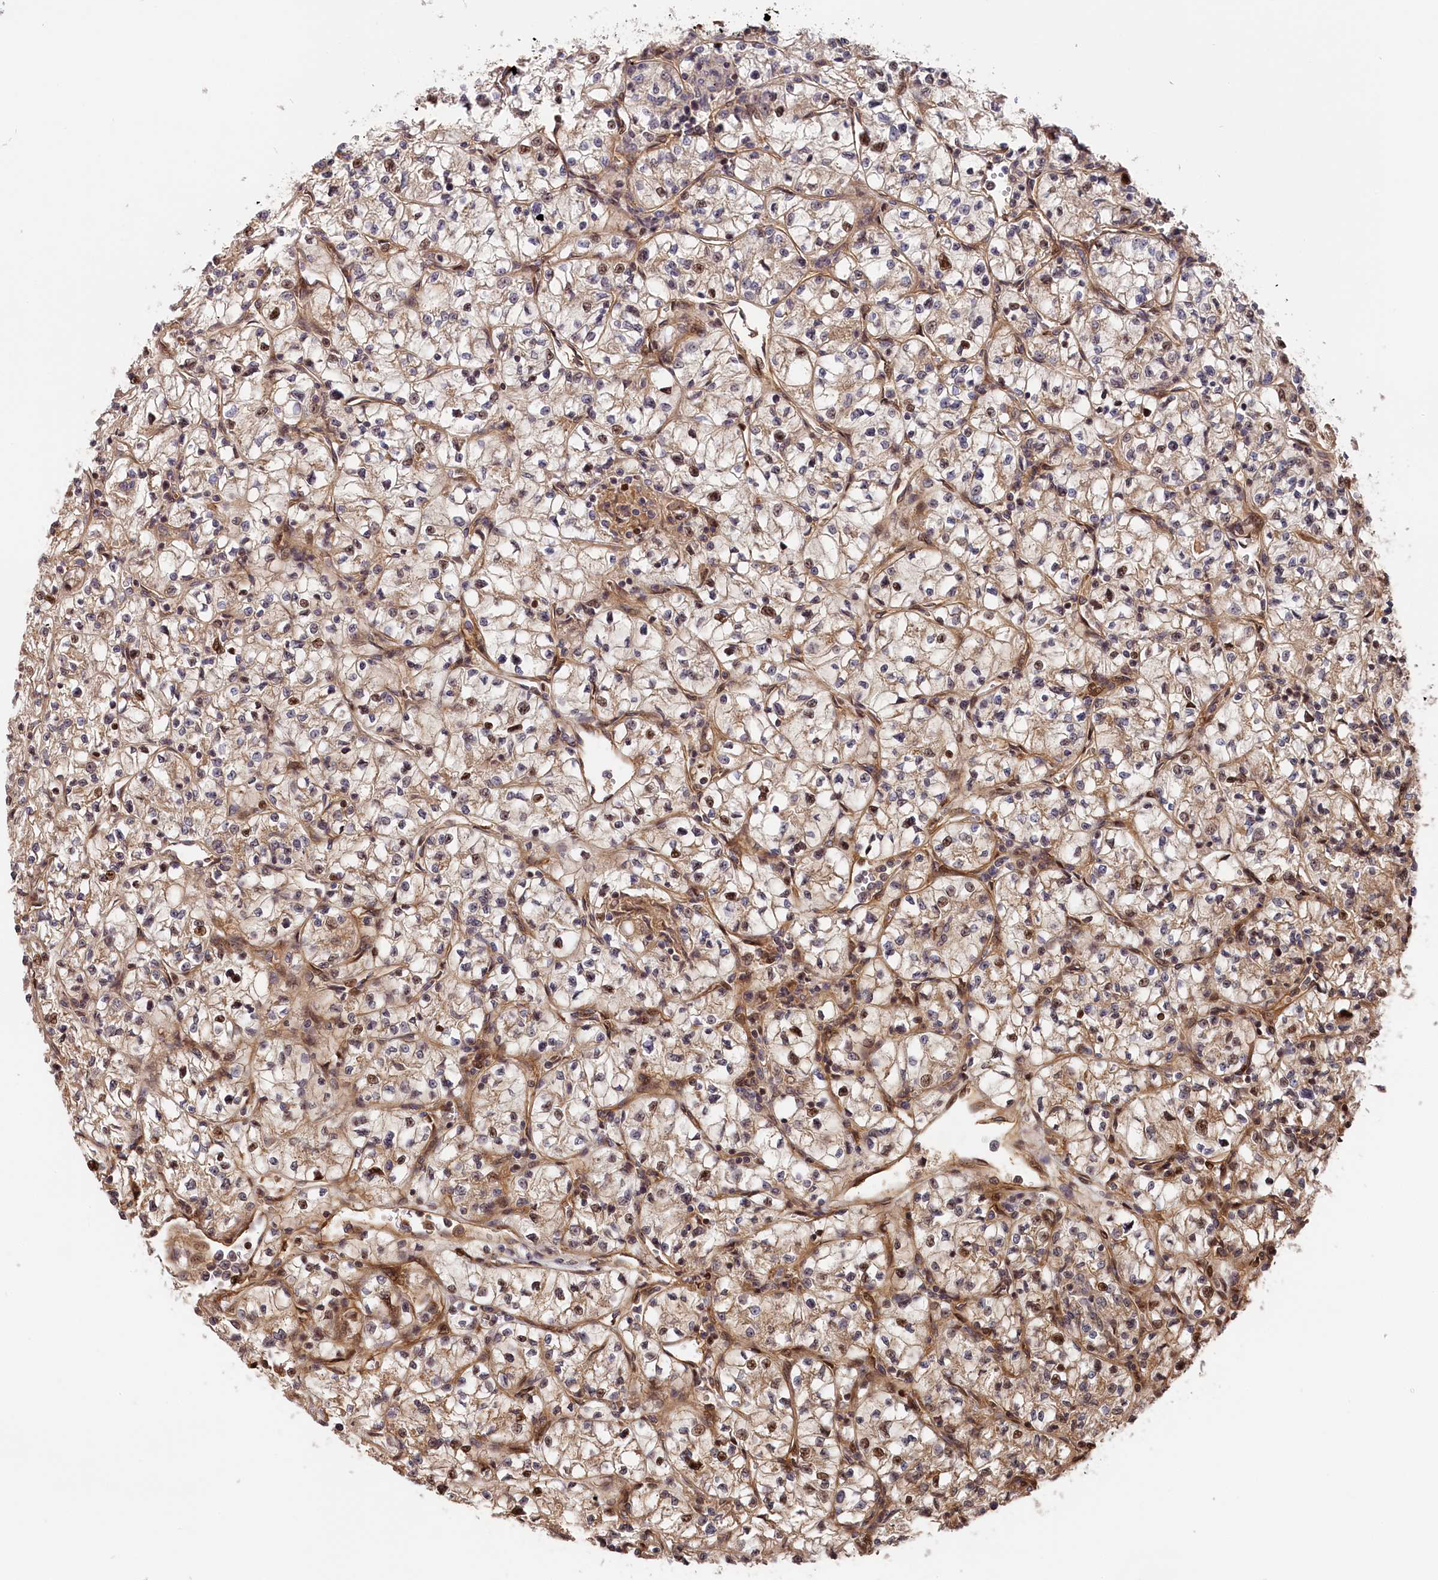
{"staining": {"intensity": "weak", "quantity": ">75%", "location": "cytoplasmic/membranous,nuclear"}, "tissue": "renal cancer", "cell_type": "Tumor cells", "image_type": "cancer", "snomed": [{"axis": "morphology", "description": "Adenocarcinoma, NOS"}, {"axis": "topography", "description": "Kidney"}], "caption": "This is an image of immunohistochemistry (IHC) staining of renal cancer (adenocarcinoma), which shows weak staining in the cytoplasmic/membranous and nuclear of tumor cells.", "gene": "CEP44", "patient": {"sex": "female", "age": 64}}